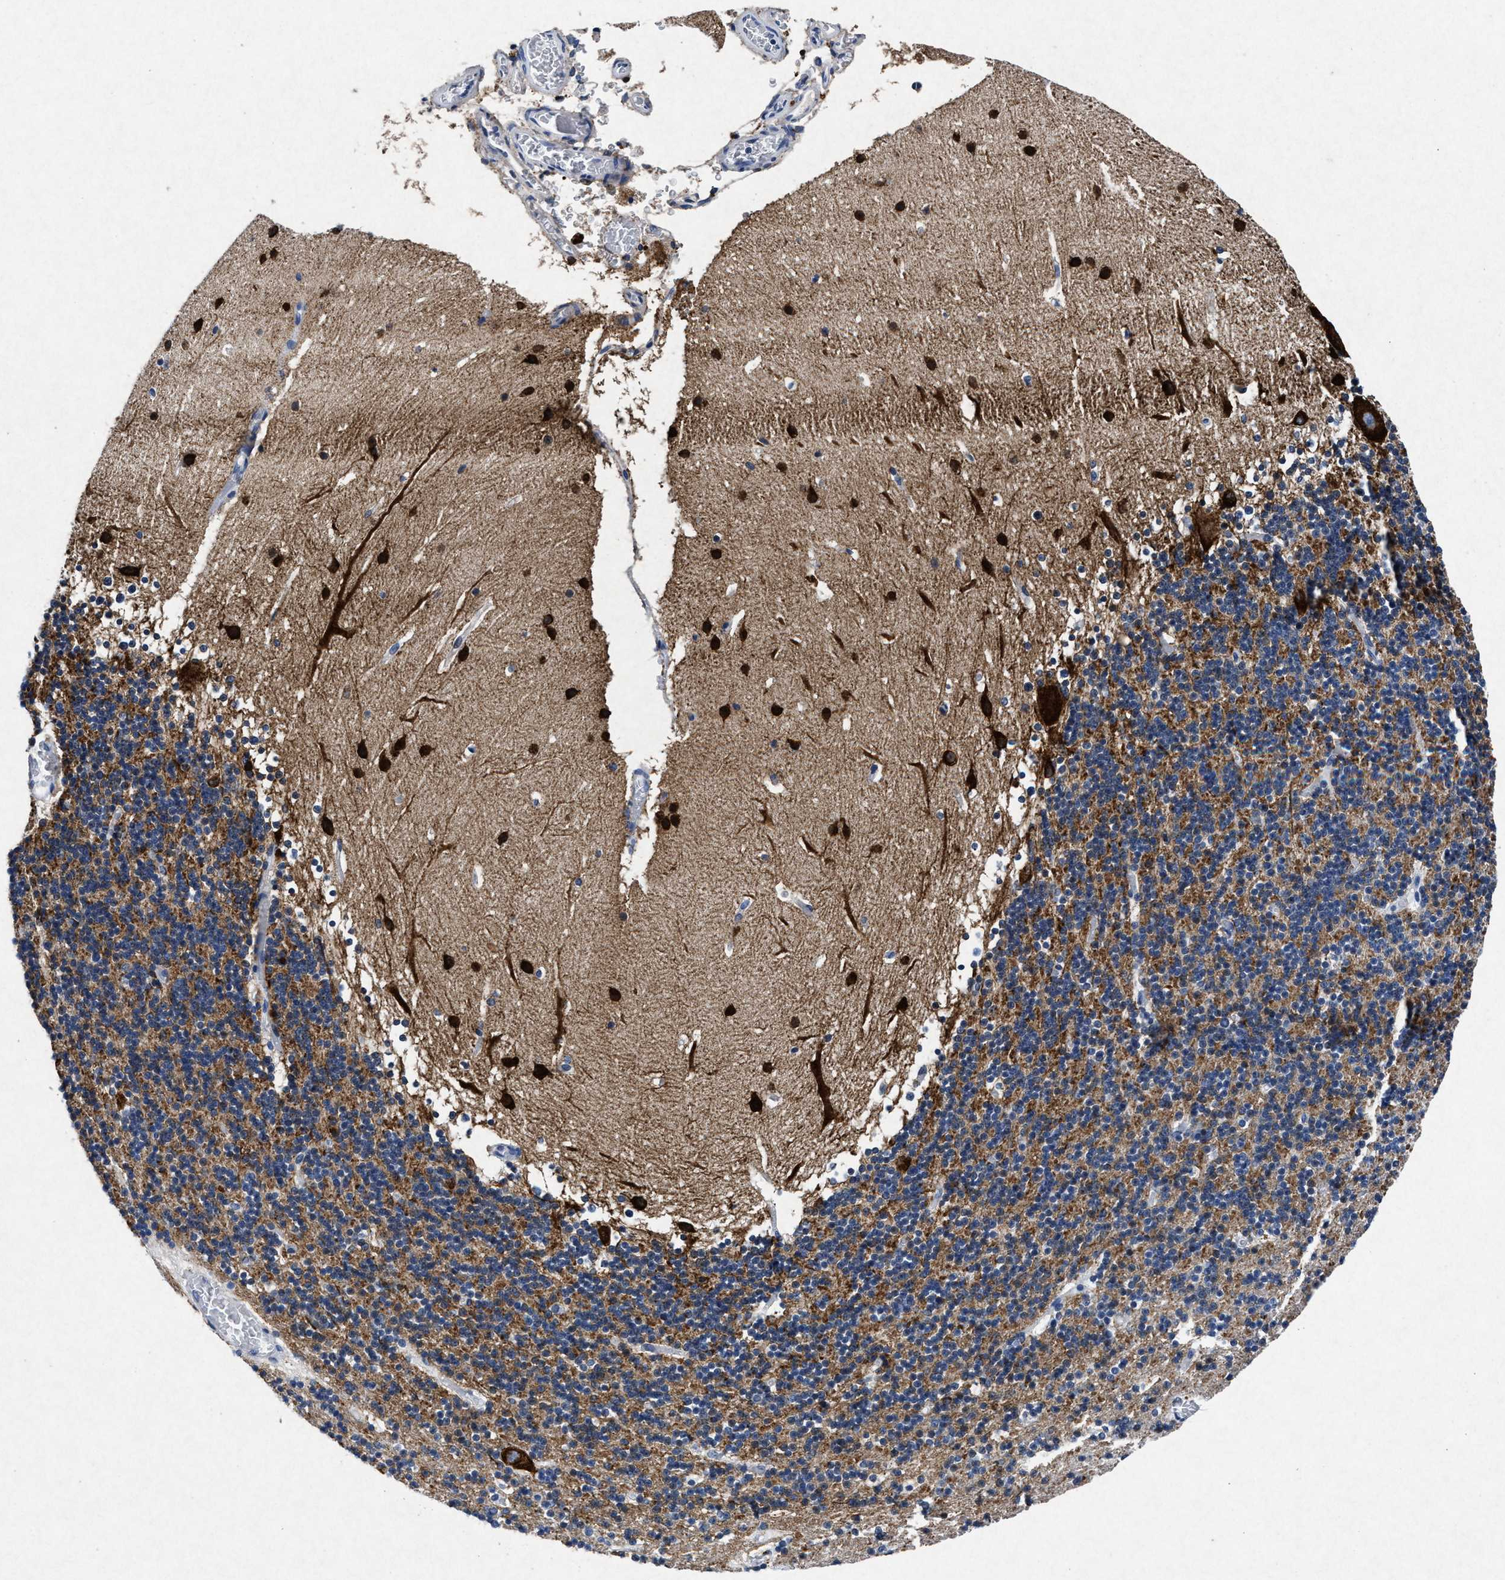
{"staining": {"intensity": "moderate", "quantity": "25%-75%", "location": "cytoplasmic/membranous"}, "tissue": "cerebellum", "cell_type": "Cells in granular layer", "image_type": "normal", "snomed": [{"axis": "morphology", "description": "Normal tissue, NOS"}, {"axis": "topography", "description": "Cerebellum"}], "caption": "Moderate cytoplasmic/membranous expression for a protein is present in approximately 25%-75% of cells in granular layer of unremarkable cerebellum using immunohistochemistry (IHC).", "gene": "MAP6", "patient": {"sex": "male", "age": 45}}